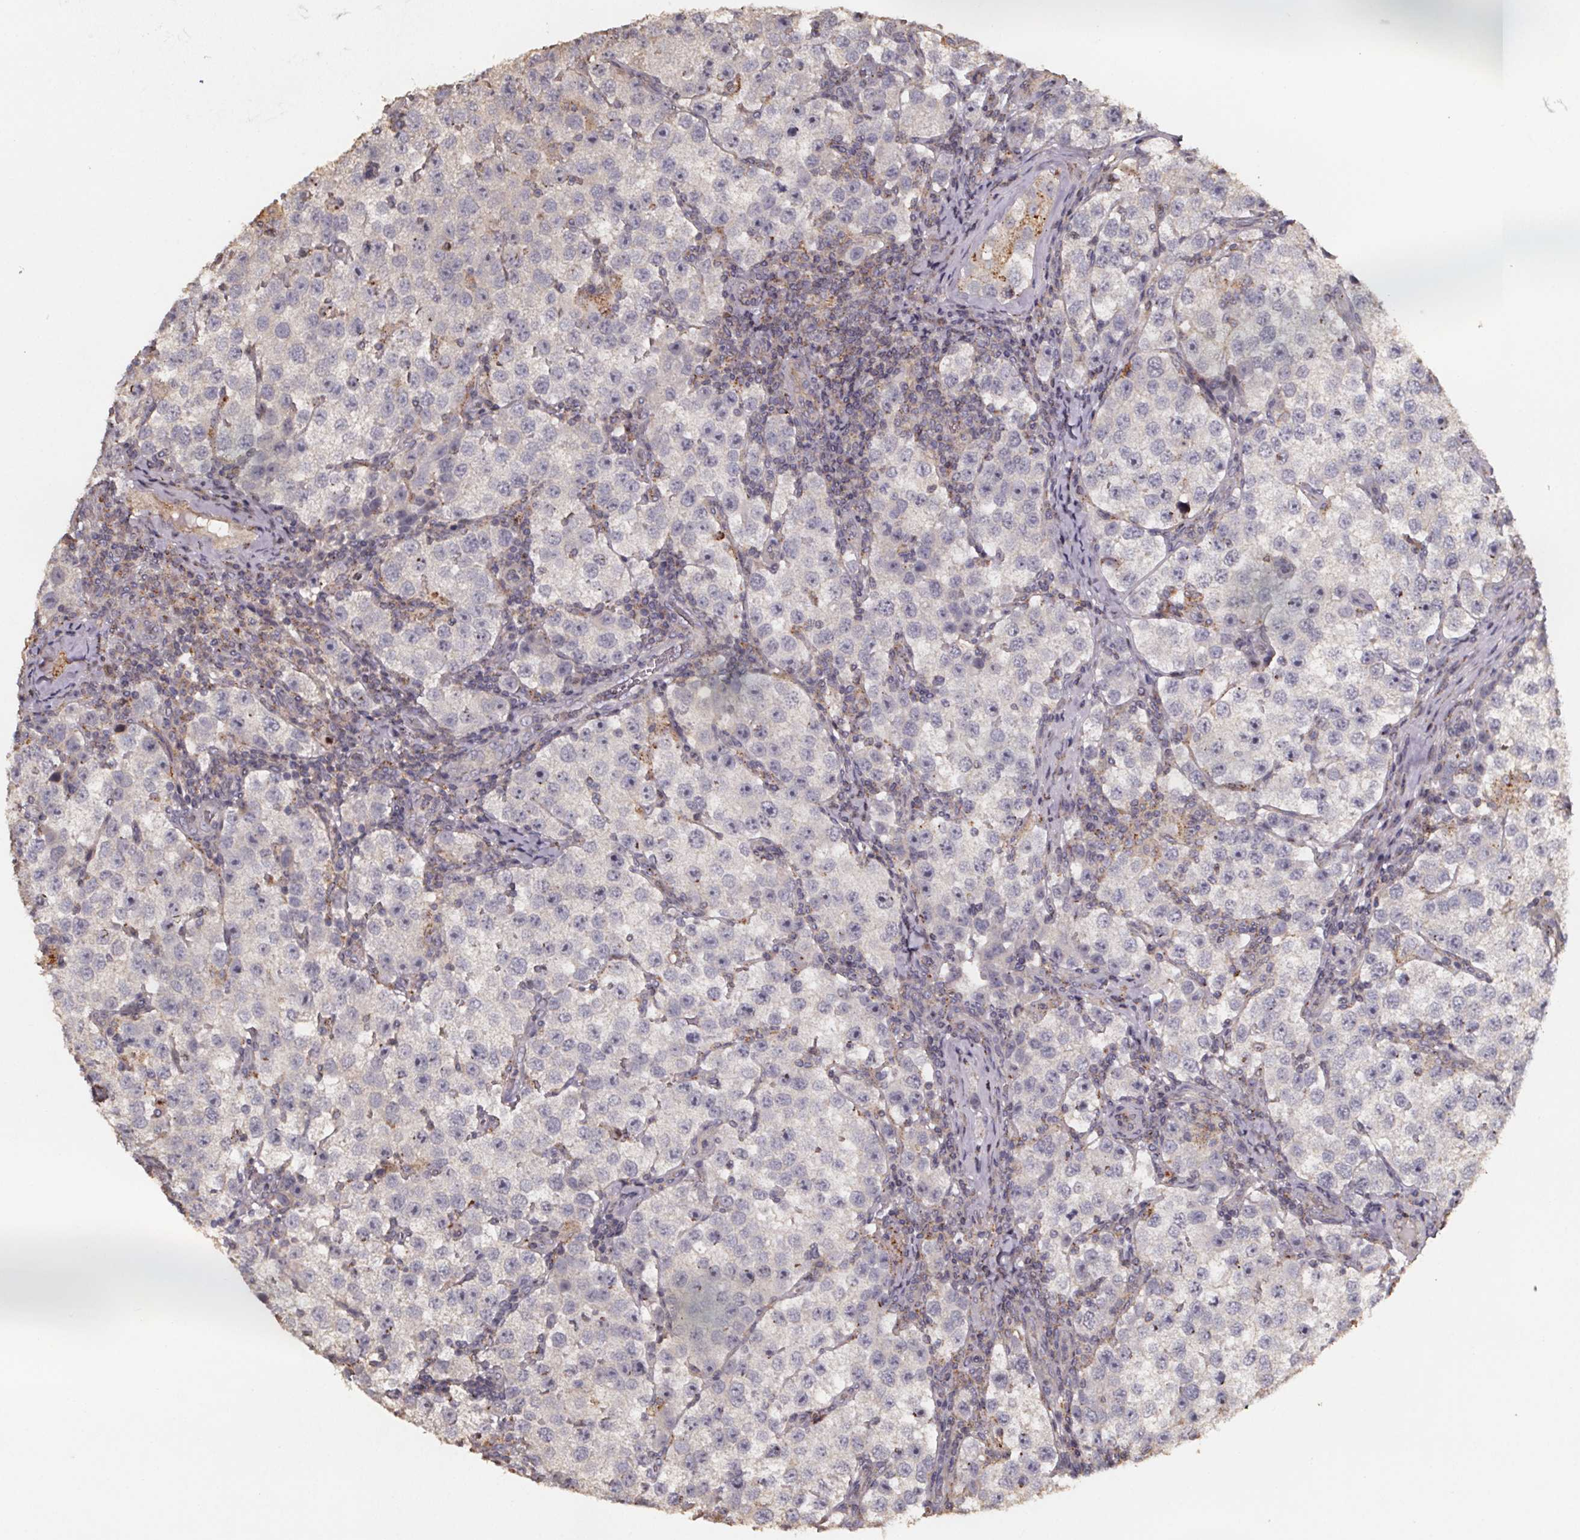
{"staining": {"intensity": "negative", "quantity": "none", "location": "none"}, "tissue": "testis cancer", "cell_type": "Tumor cells", "image_type": "cancer", "snomed": [{"axis": "morphology", "description": "Seminoma, NOS"}, {"axis": "topography", "description": "Testis"}], "caption": "A micrograph of human testis cancer is negative for staining in tumor cells.", "gene": "ZNF879", "patient": {"sex": "male", "age": 37}}